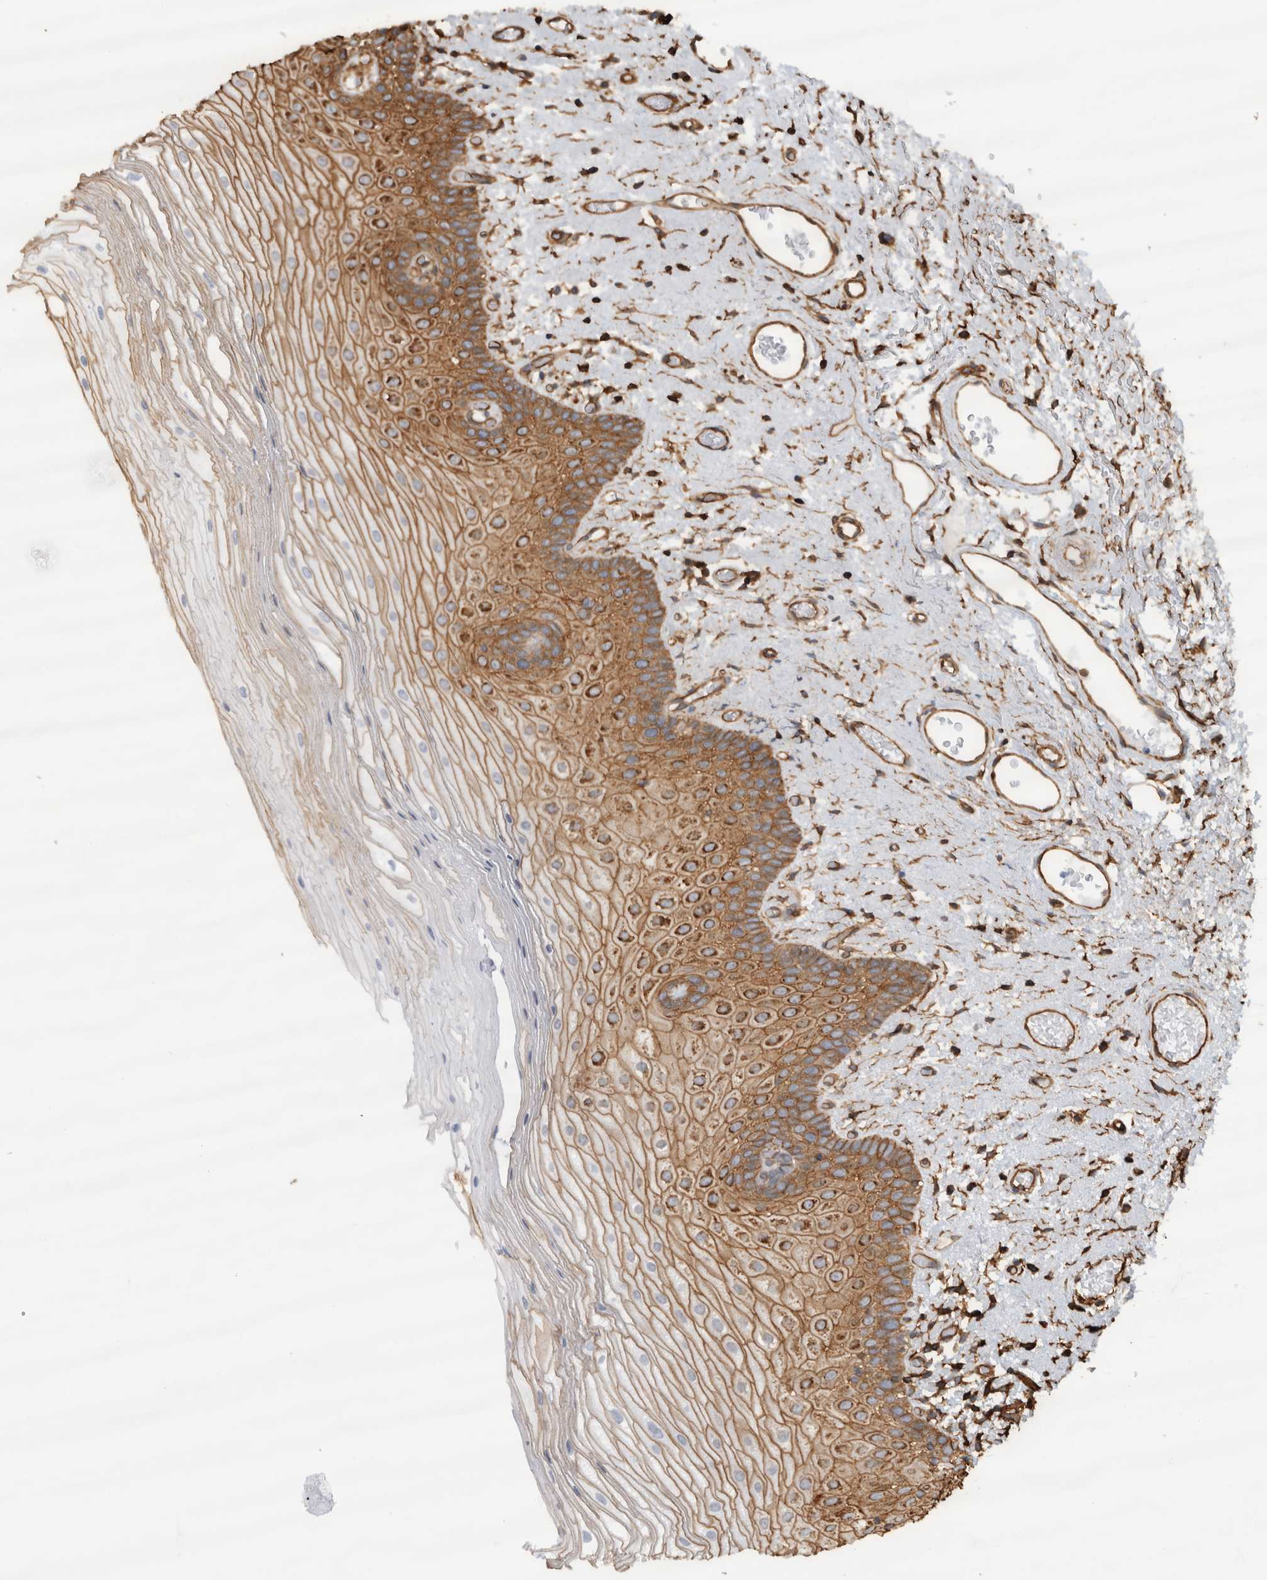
{"staining": {"intensity": "strong", "quantity": "25%-75%", "location": "cytoplasmic/membranous"}, "tissue": "oral mucosa", "cell_type": "Squamous epithelial cells", "image_type": "normal", "snomed": [{"axis": "morphology", "description": "Normal tissue, NOS"}, {"axis": "topography", "description": "Oral tissue"}], "caption": "A high-resolution image shows IHC staining of unremarkable oral mucosa, which demonstrates strong cytoplasmic/membranous positivity in about 25%-75% of squamous epithelial cells. (IHC, brightfield microscopy, high magnification).", "gene": "AHNAK", "patient": {"sex": "male", "age": 52}}